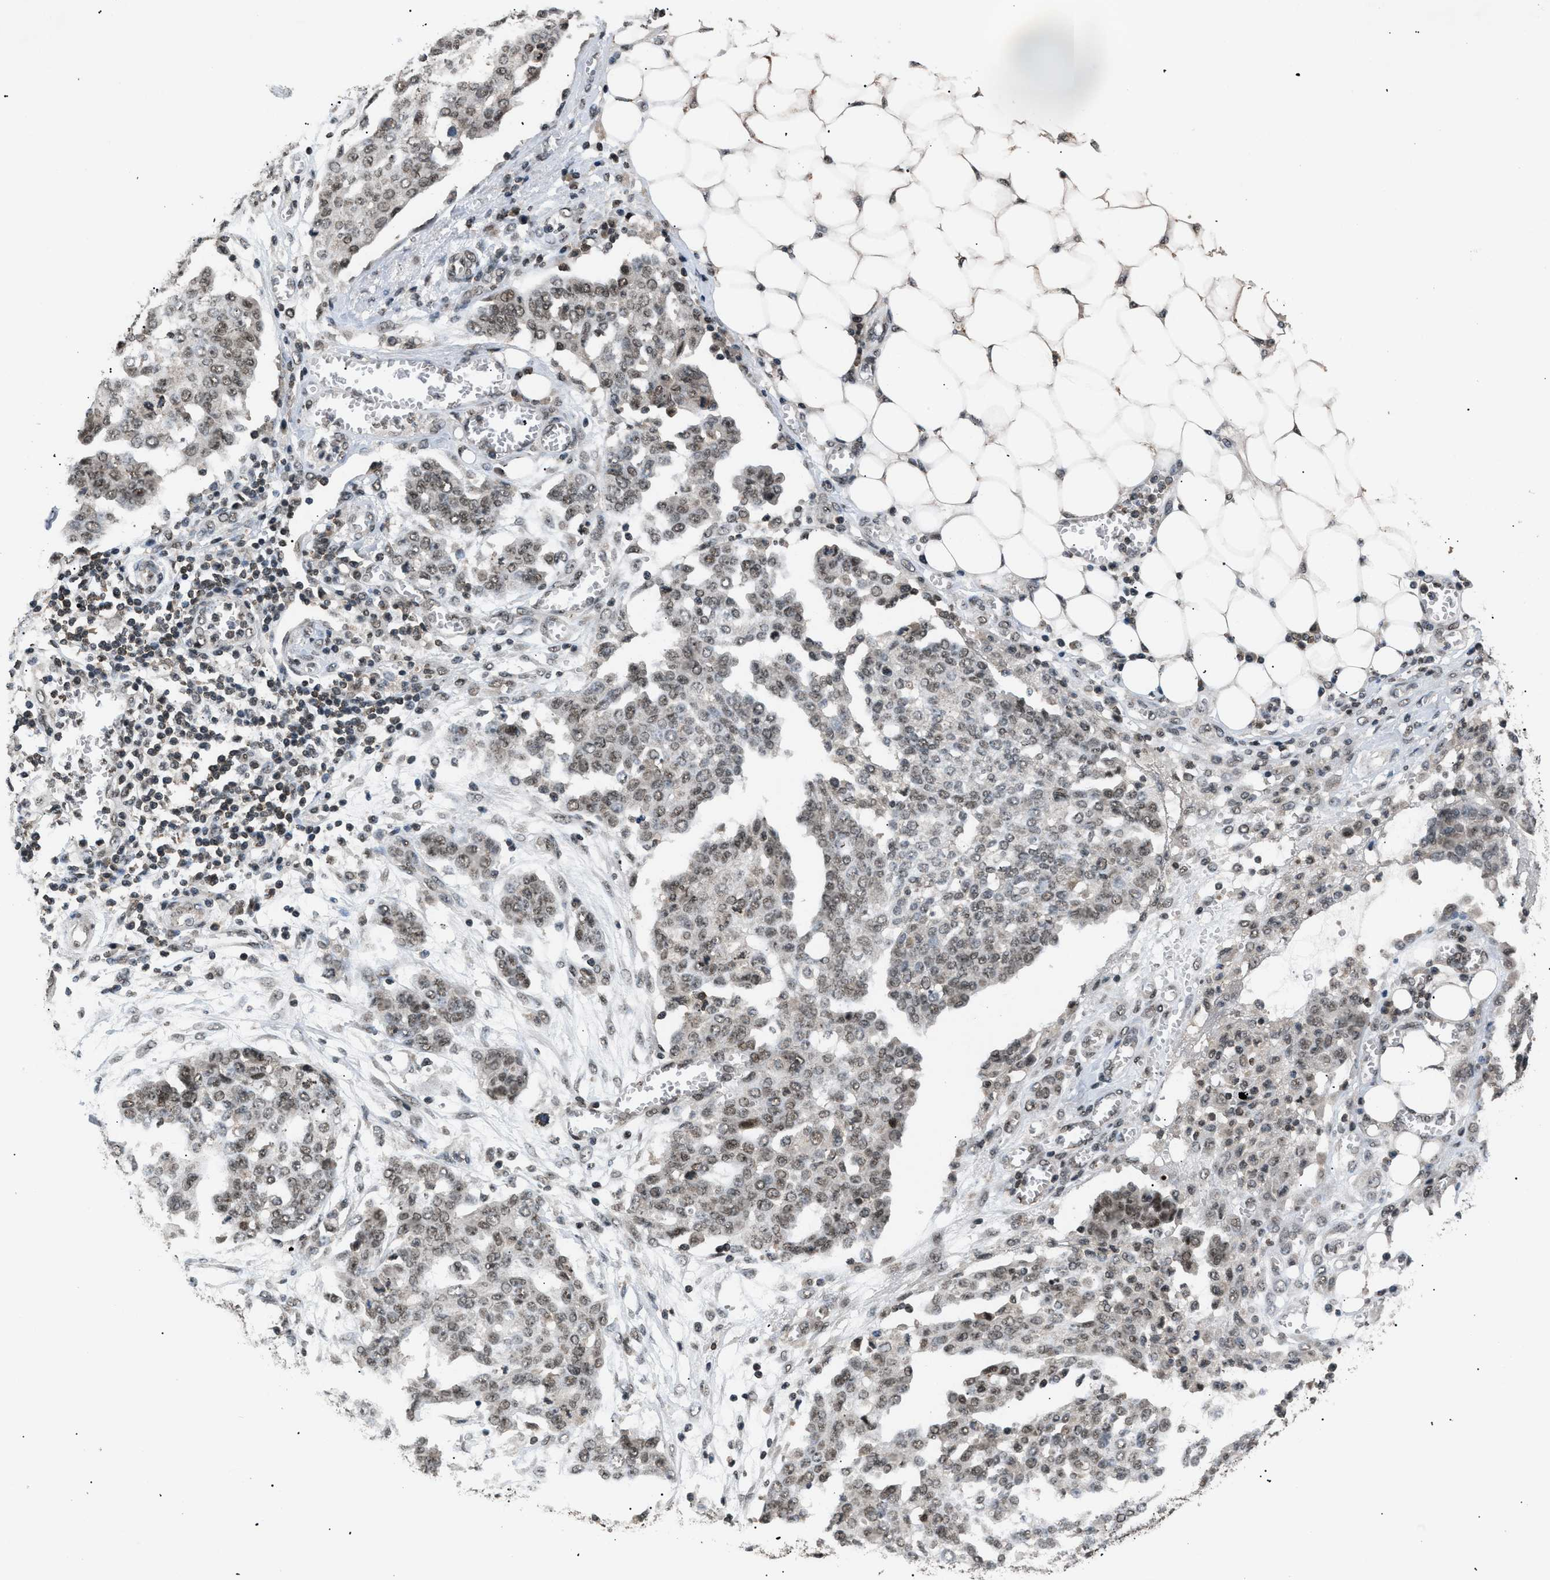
{"staining": {"intensity": "weak", "quantity": ">75%", "location": "nuclear"}, "tissue": "ovarian cancer", "cell_type": "Tumor cells", "image_type": "cancer", "snomed": [{"axis": "morphology", "description": "Cystadenocarcinoma, serous, NOS"}, {"axis": "topography", "description": "Soft tissue"}, {"axis": "topography", "description": "Ovary"}], "caption": "An image of human serous cystadenocarcinoma (ovarian) stained for a protein shows weak nuclear brown staining in tumor cells.", "gene": "RBM5", "patient": {"sex": "female", "age": 57}}